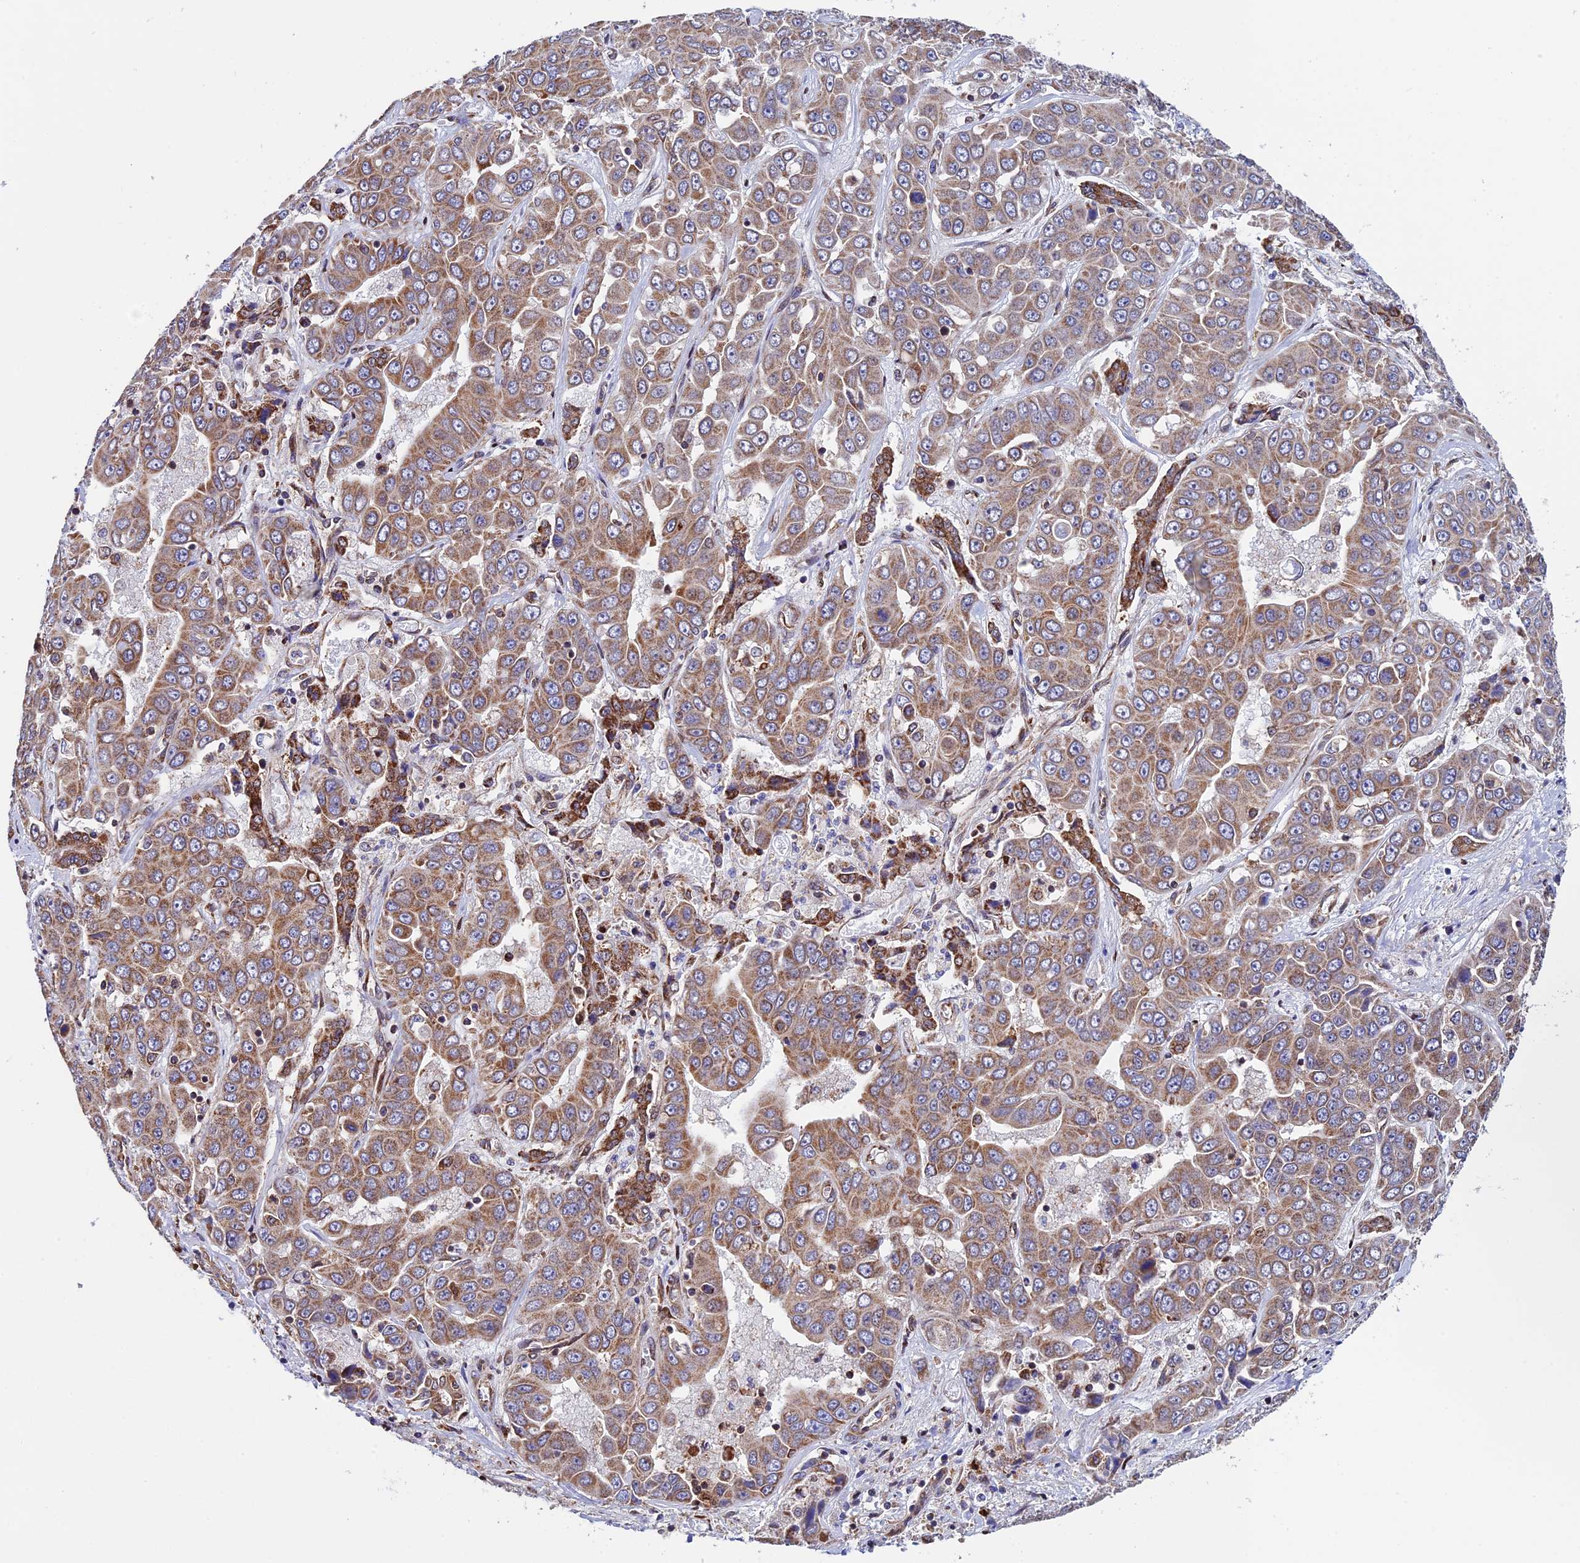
{"staining": {"intensity": "moderate", "quantity": ">75%", "location": "cytoplasmic/membranous"}, "tissue": "liver cancer", "cell_type": "Tumor cells", "image_type": "cancer", "snomed": [{"axis": "morphology", "description": "Cholangiocarcinoma"}, {"axis": "topography", "description": "Liver"}], "caption": "This histopathology image displays liver cholangiocarcinoma stained with immunohistochemistry to label a protein in brown. The cytoplasmic/membranous of tumor cells show moderate positivity for the protein. Nuclei are counter-stained blue.", "gene": "SLC9A5", "patient": {"sex": "female", "age": 52}}